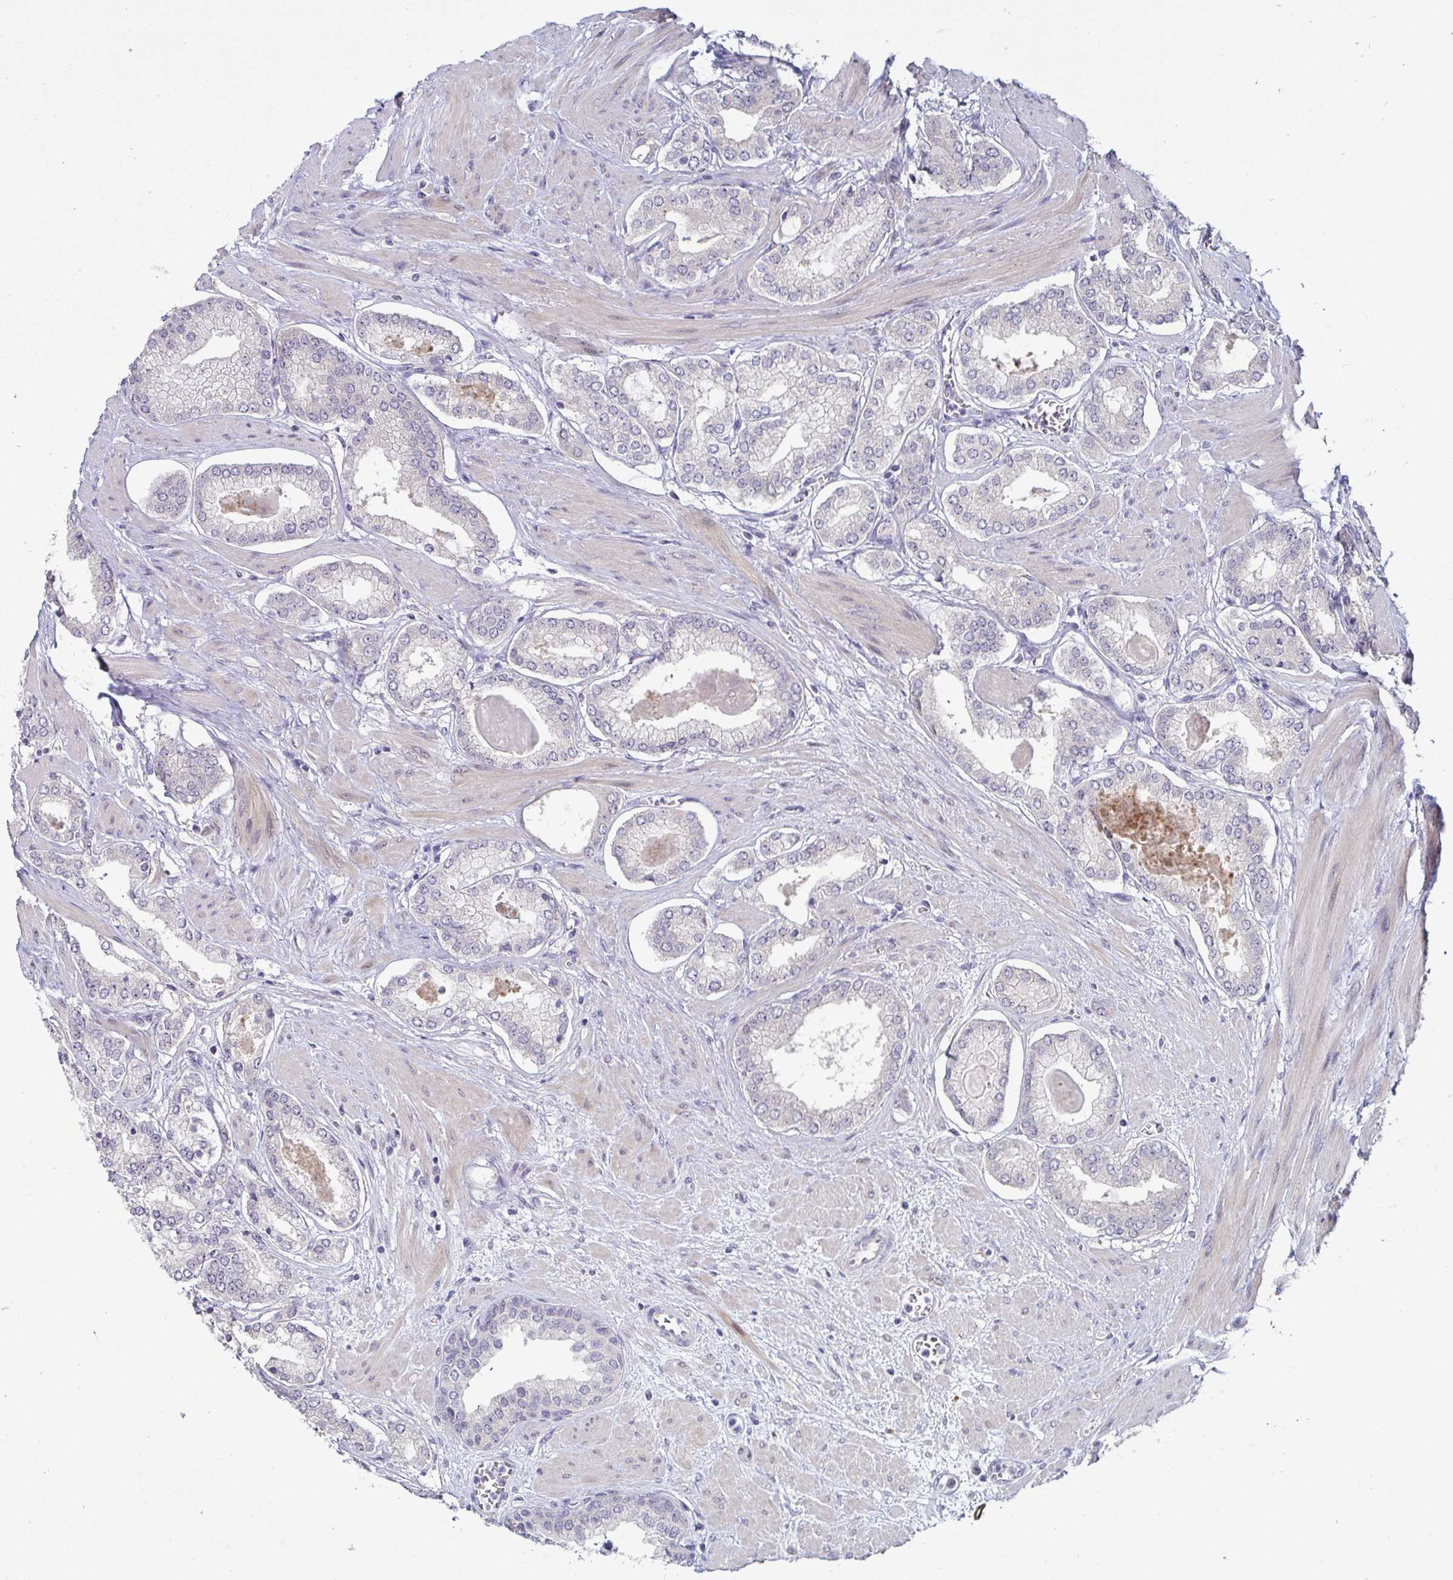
{"staining": {"intensity": "negative", "quantity": "none", "location": "none"}, "tissue": "prostate cancer", "cell_type": "Tumor cells", "image_type": "cancer", "snomed": [{"axis": "morphology", "description": "Adenocarcinoma, Low grade"}, {"axis": "topography", "description": "Prostate"}], "caption": "This image is of prostate cancer stained with immunohistochemistry (IHC) to label a protein in brown with the nuclei are counter-stained blue. There is no positivity in tumor cells.", "gene": "GSTM1", "patient": {"sex": "male", "age": 64}}